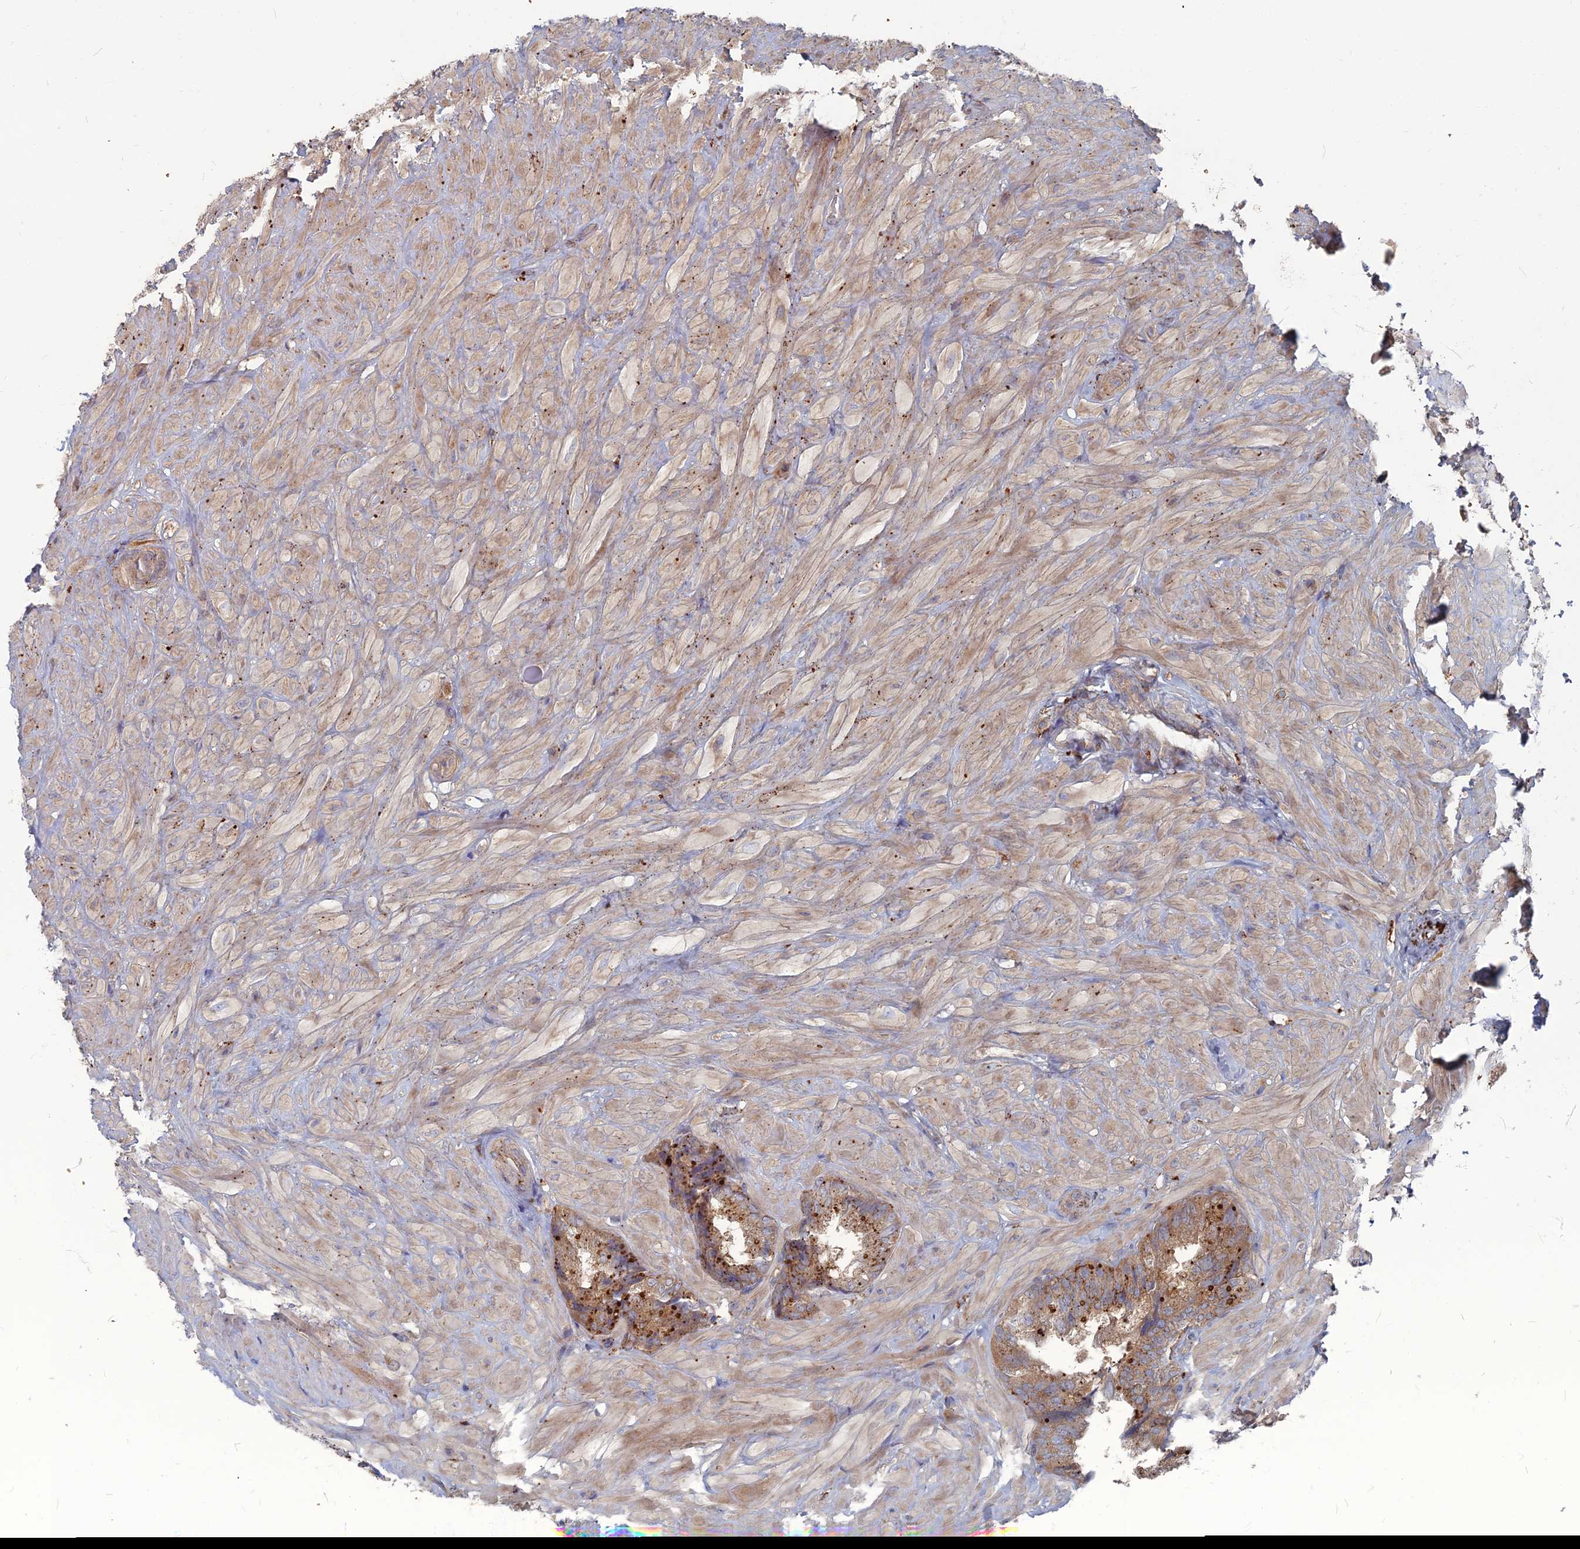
{"staining": {"intensity": "moderate", "quantity": ">75%", "location": "cytoplasmic/membranous"}, "tissue": "seminal vesicle", "cell_type": "Glandular cells", "image_type": "normal", "snomed": [{"axis": "morphology", "description": "Normal tissue, NOS"}, {"axis": "topography", "description": "Prostate and seminal vesicle, NOS"}, {"axis": "topography", "description": "Prostate"}, {"axis": "topography", "description": "Seminal veicle"}], "caption": "IHC histopathology image of unremarkable seminal vesicle: seminal vesicle stained using IHC displays medium levels of moderate protein expression localized specifically in the cytoplasmic/membranous of glandular cells, appearing as a cytoplasmic/membranous brown color.", "gene": "PPCDC", "patient": {"sex": "male", "age": 67}}